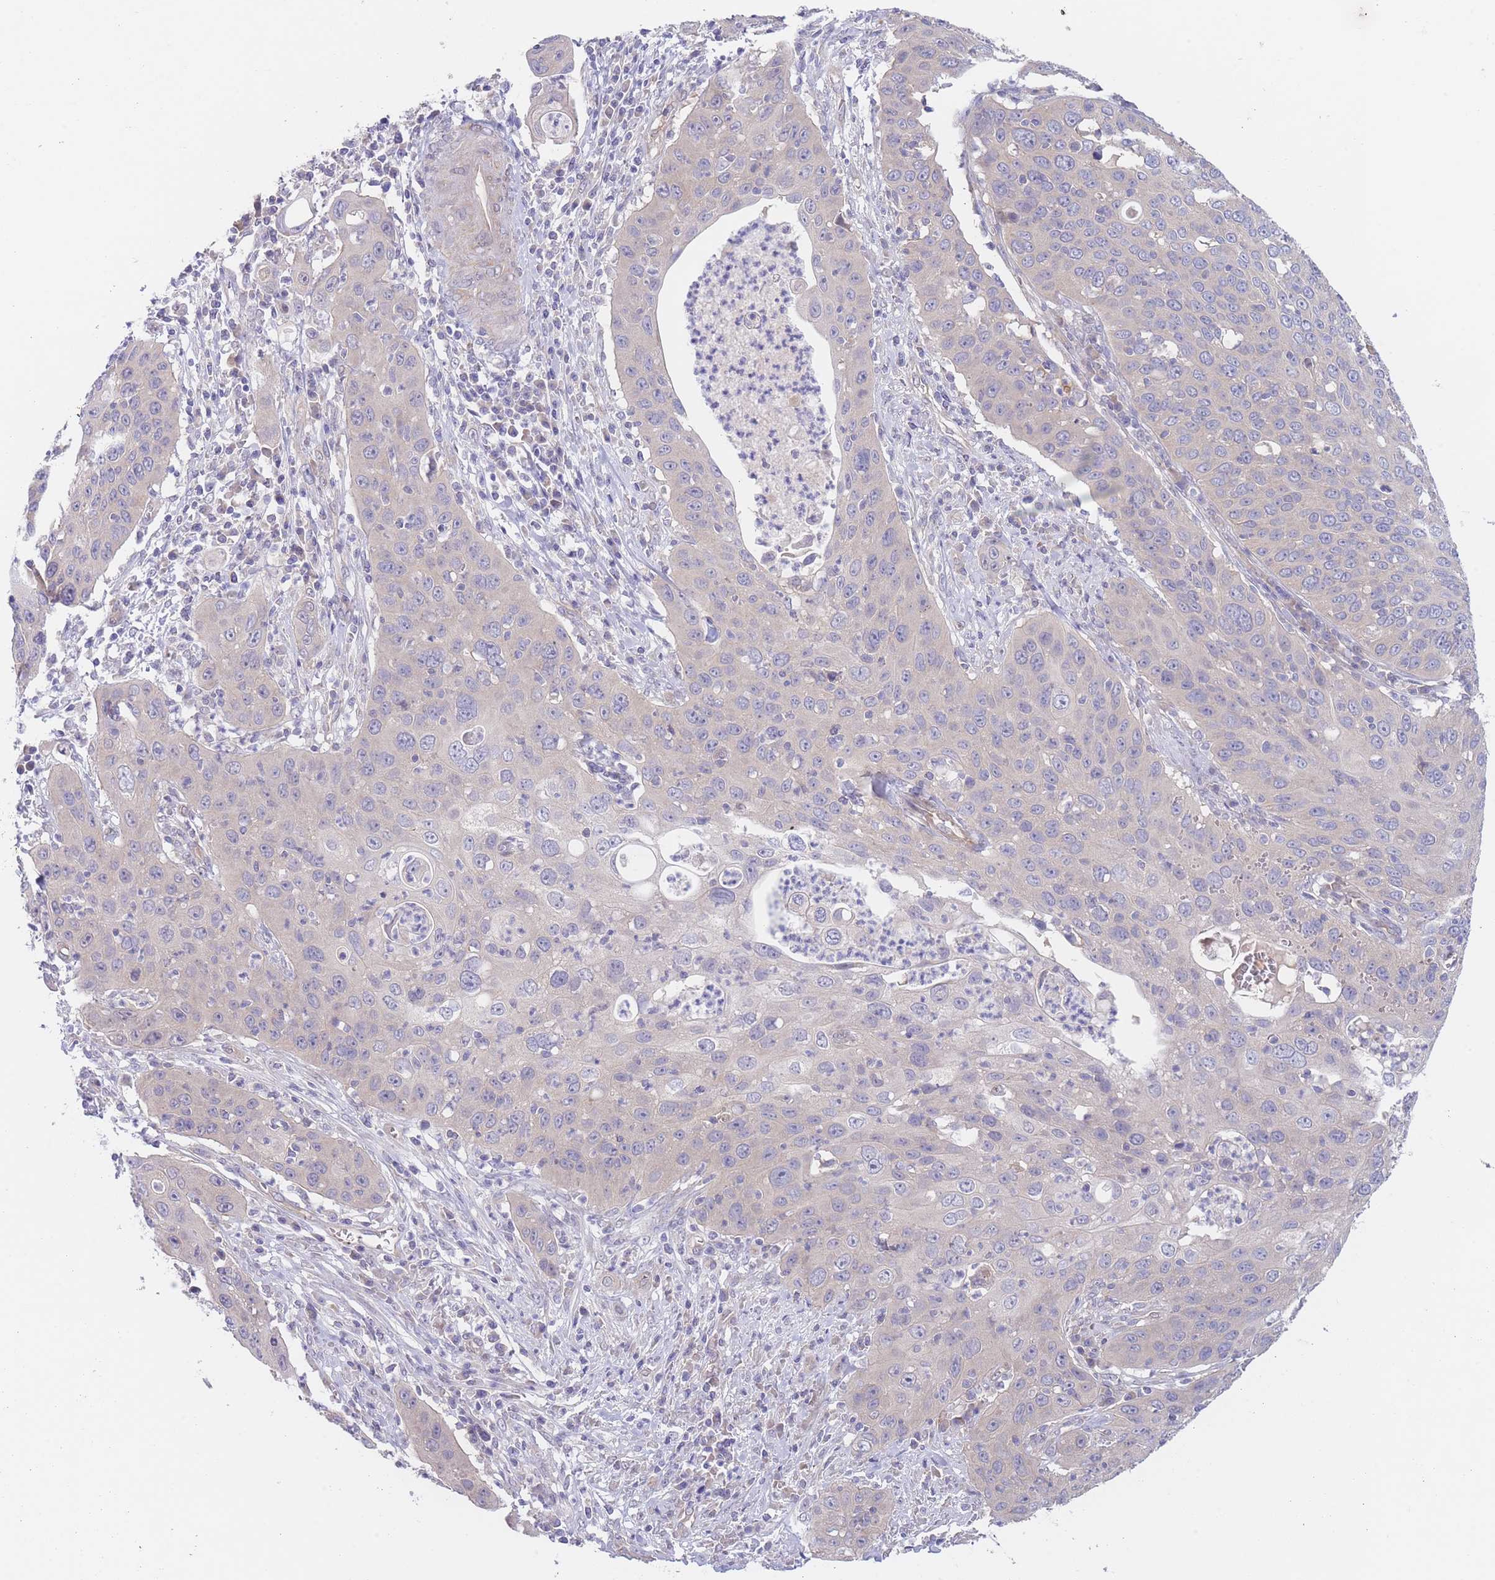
{"staining": {"intensity": "negative", "quantity": "none", "location": "none"}, "tissue": "cervical cancer", "cell_type": "Tumor cells", "image_type": "cancer", "snomed": [{"axis": "morphology", "description": "Squamous cell carcinoma, NOS"}, {"axis": "topography", "description": "Cervix"}], "caption": "Immunohistochemistry image of neoplastic tissue: cervical squamous cell carcinoma stained with DAB (3,3'-diaminobenzidine) shows no significant protein expression in tumor cells. (DAB IHC visualized using brightfield microscopy, high magnification).", "gene": "ZNF281", "patient": {"sex": "female", "age": 36}}